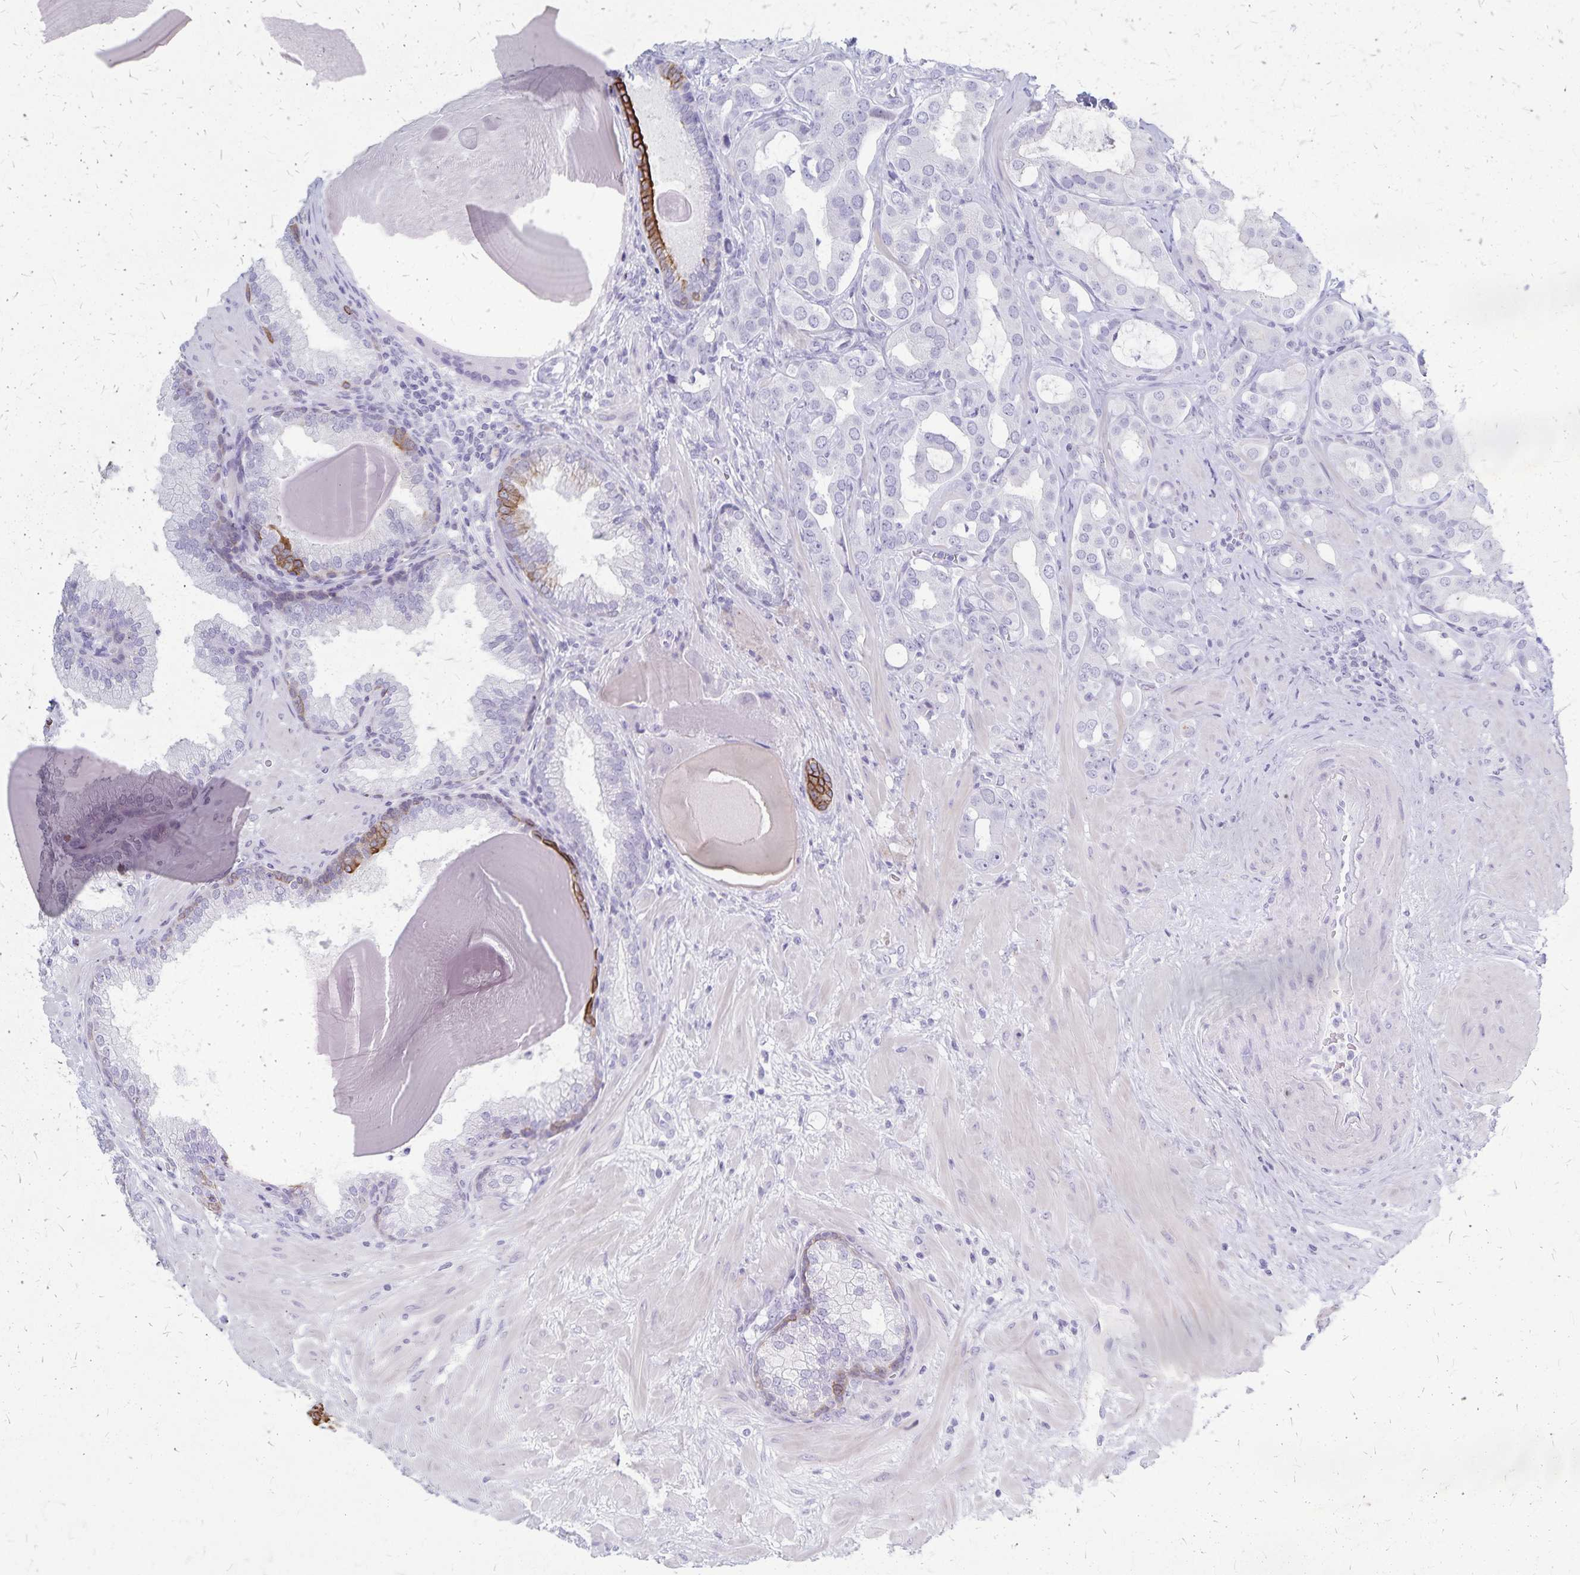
{"staining": {"intensity": "negative", "quantity": "none", "location": "none"}, "tissue": "prostate cancer", "cell_type": "Tumor cells", "image_type": "cancer", "snomed": [{"axis": "morphology", "description": "Adenocarcinoma, Low grade"}, {"axis": "topography", "description": "Prostate"}], "caption": "High power microscopy image of an immunohistochemistry (IHC) image of prostate low-grade adenocarcinoma, revealing no significant expression in tumor cells.", "gene": "GPBAR1", "patient": {"sex": "male", "age": 57}}